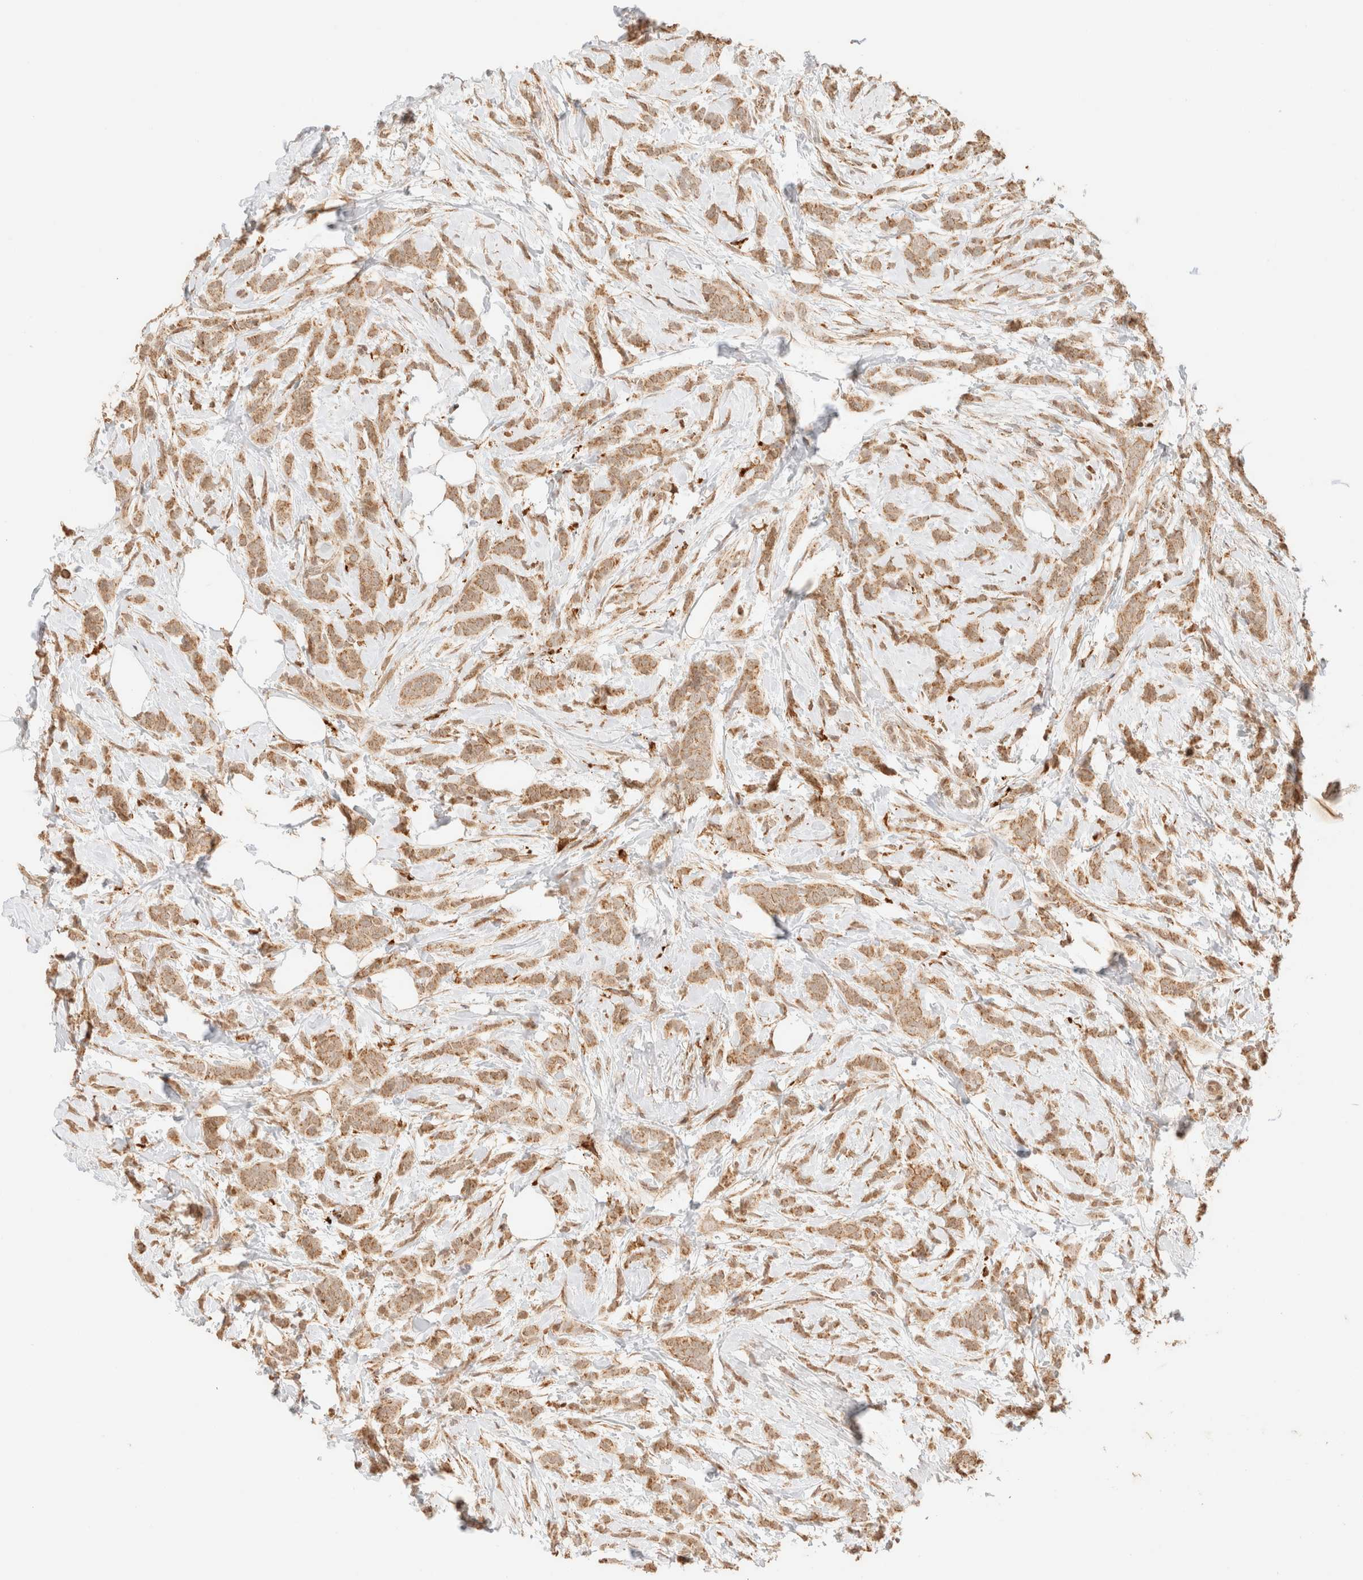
{"staining": {"intensity": "weak", "quantity": ">75%", "location": "cytoplasmic/membranous"}, "tissue": "breast cancer", "cell_type": "Tumor cells", "image_type": "cancer", "snomed": [{"axis": "morphology", "description": "Lobular carcinoma, in situ"}, {"axis": "morphology", "description": "Lobular carcinoma"}, {"axis": "topography", "description": "Breast"}], "caption": "Brown immunohistochemical staining in human lobular carcinoma in situ (breast) reveals weak cytoplasmic/membranous staining in about >75% of tumor cells.", "gene": "TACO1", "patient": {"sex": "female", "age": 41}}